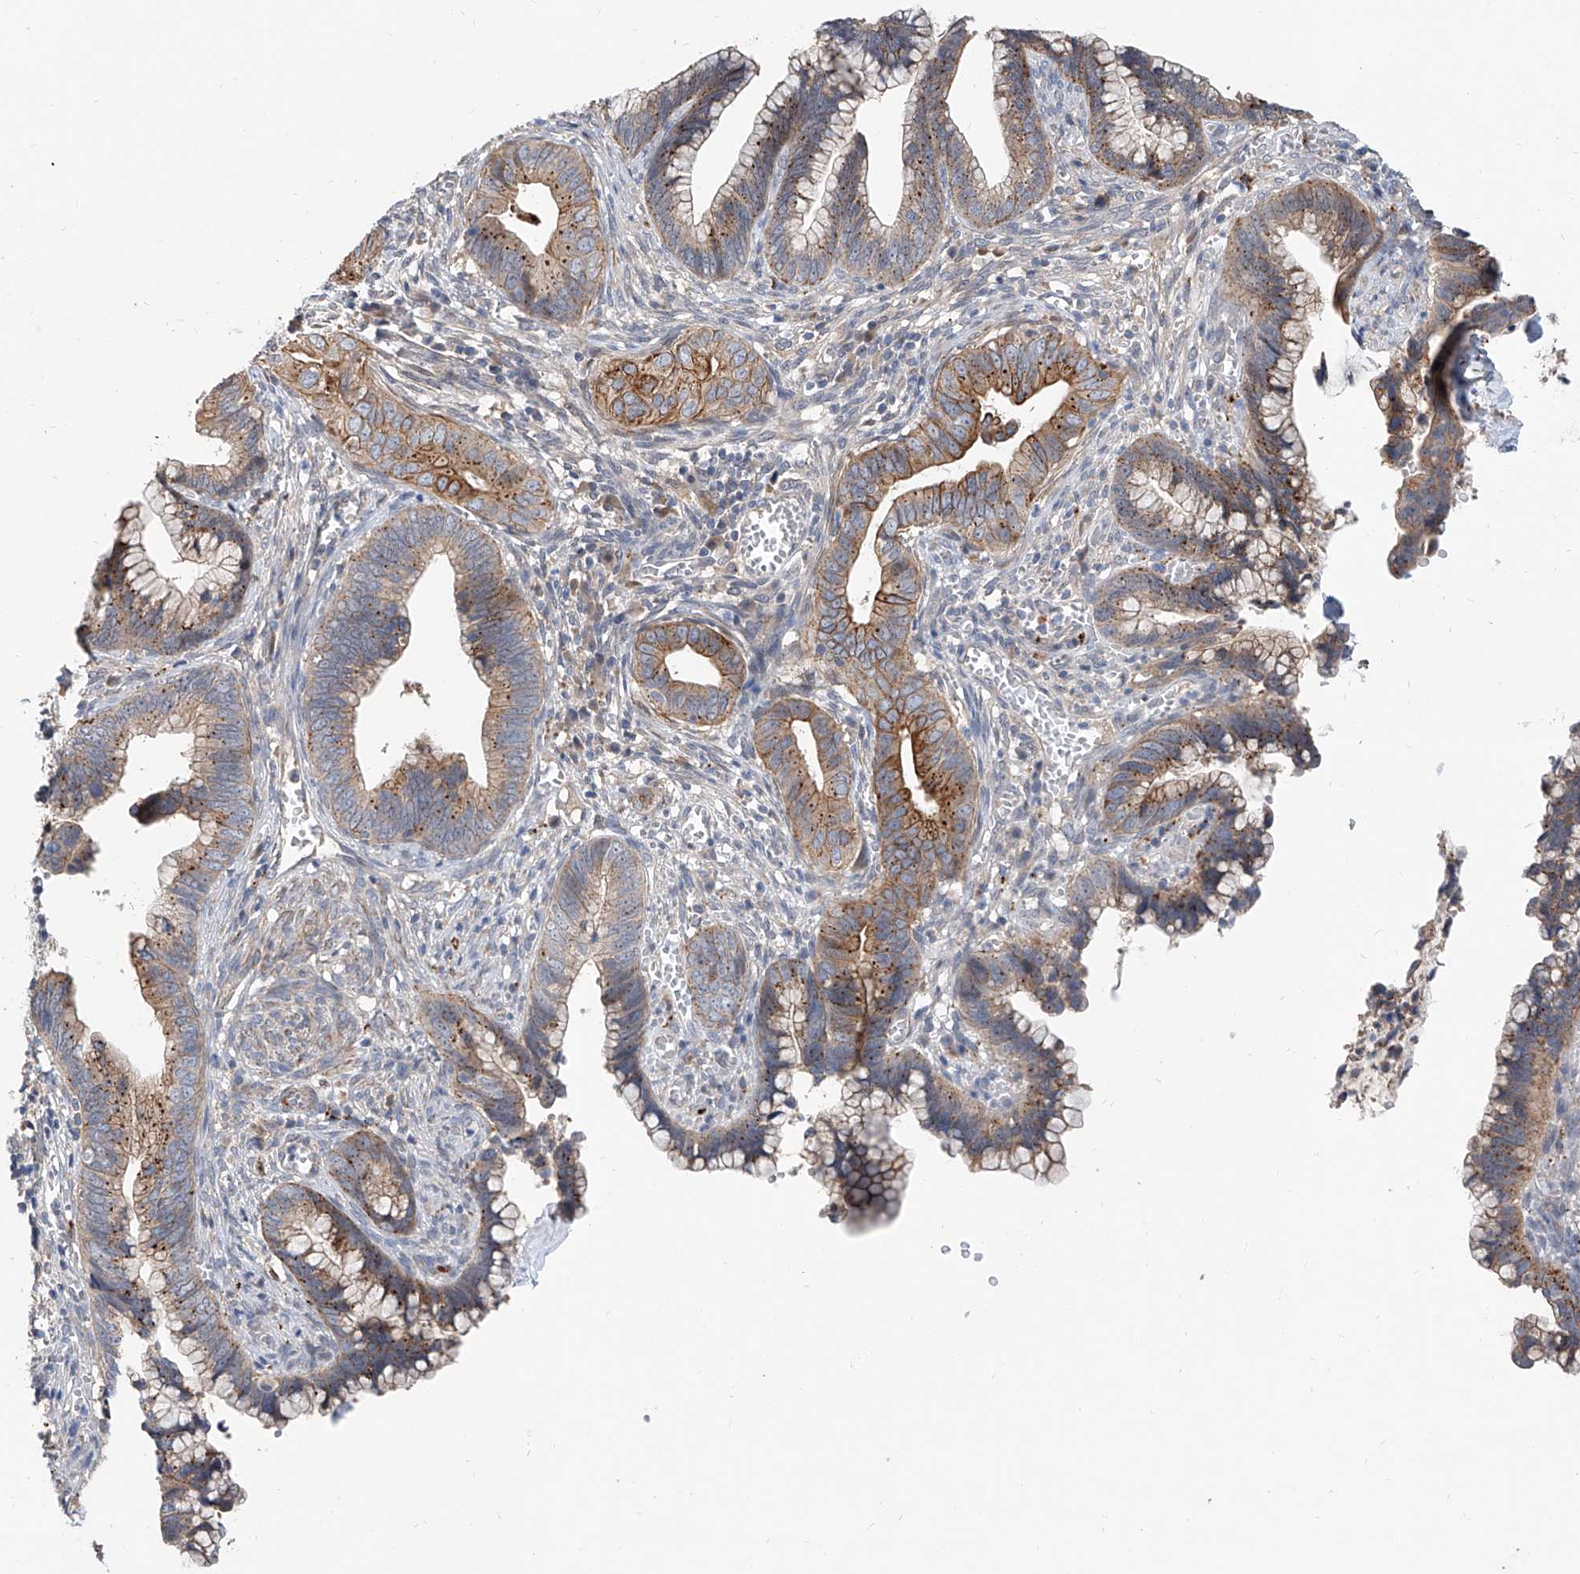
{"staining": {"intensity": "moderate", "quantity": "25%-75%", "location": "cytoplasmic/membranous"}, "tissue": "cervical cancer", "cell_type": "Tumor cells", "image_type": "cancer", "snomed": [{"axis": "morphology", "description": "Adenocarcinoma, NOS"}, {"axis": "topography", "description": "Cervix"}], "caption": "Immunohistochemical staining of human adenocarcinoma (cervical) demonstrates medium levels of moderate cytoplasmic/membranous protein expression in approximately 25%-75% of tumor cells. (DAB IHC, brown staining for protein, blue staining for nuclei).", "gene": "MAGEE2", "patient": {"sex": "female", "age": 44}}